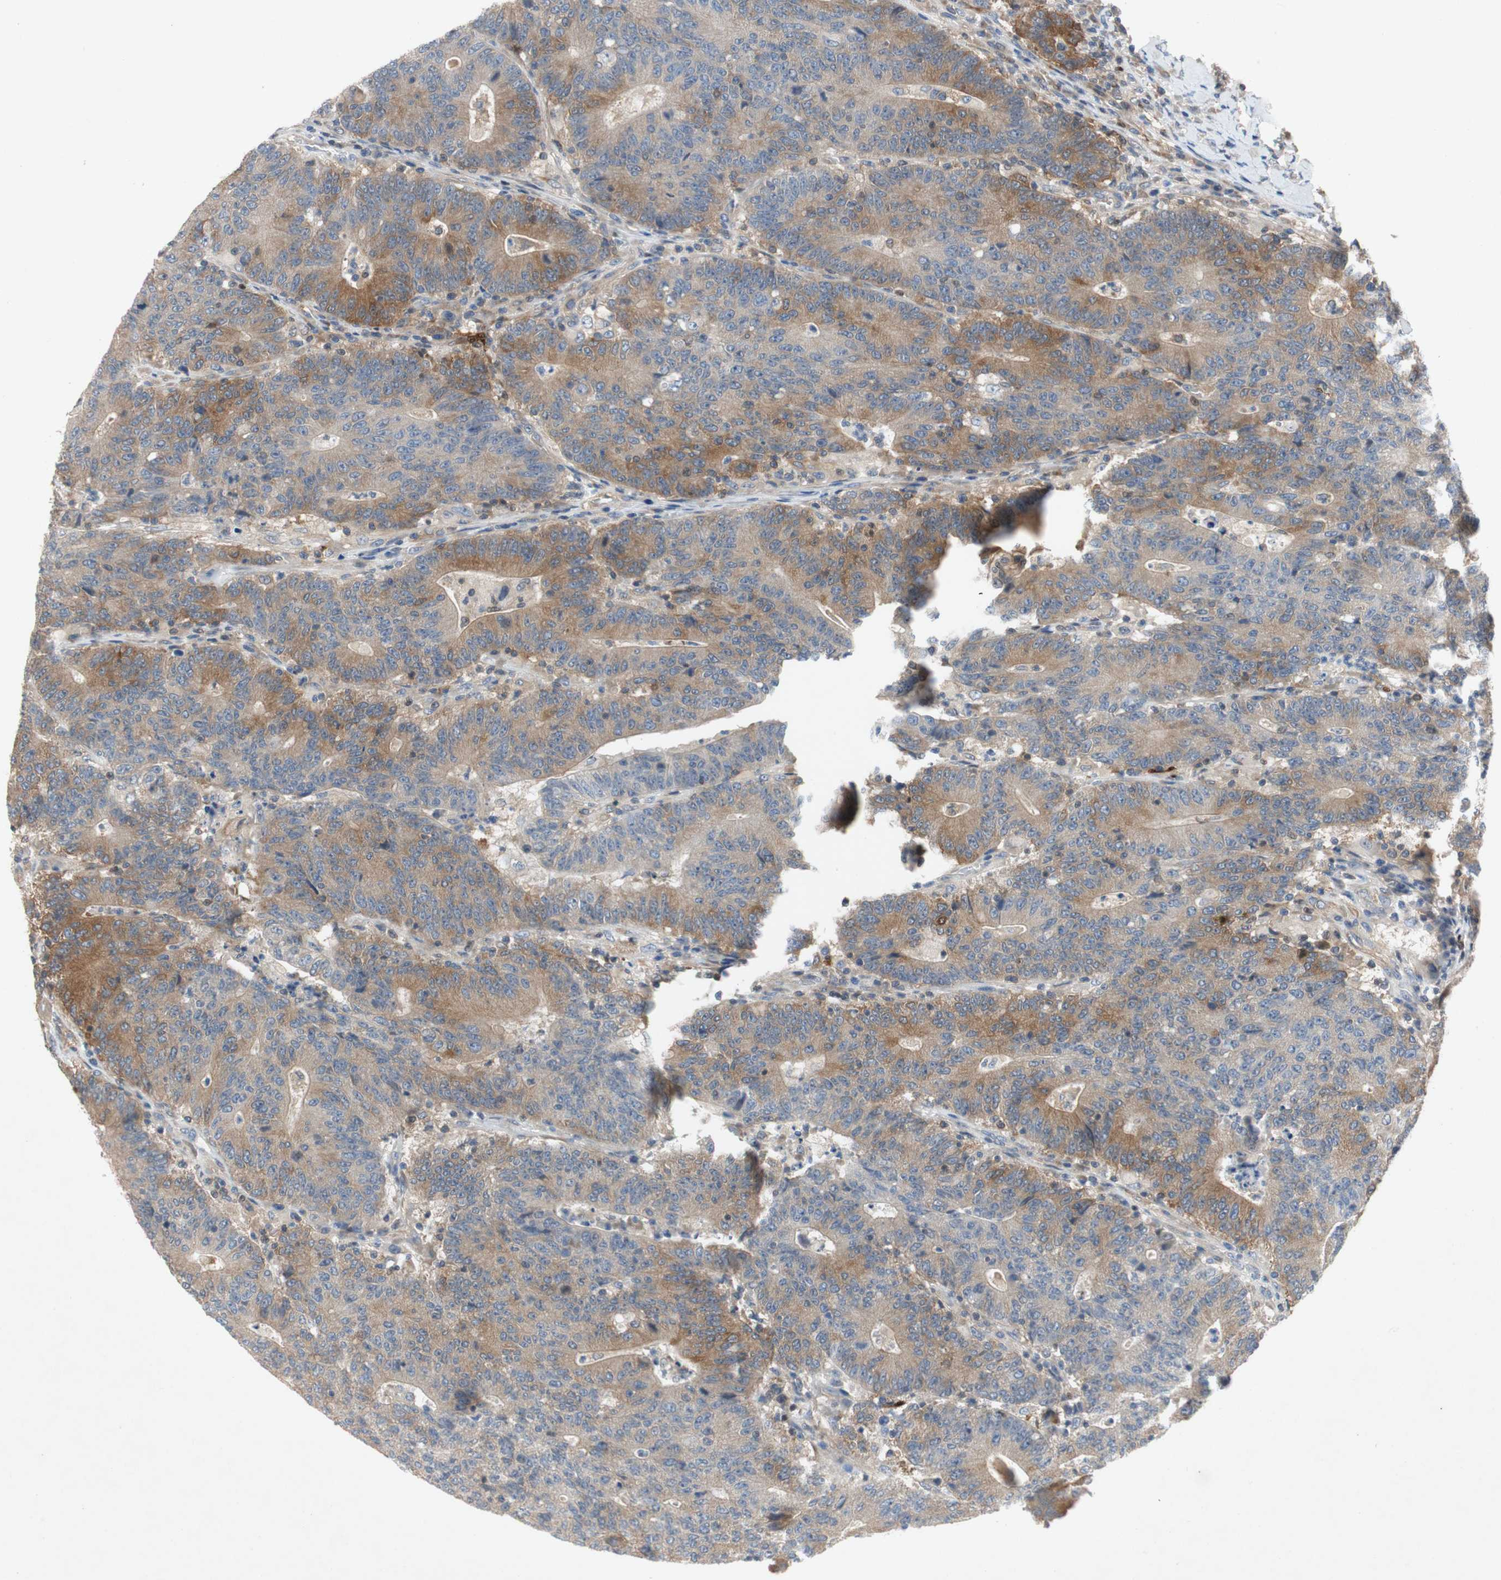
{"staining": {"intensity": "moderate", "quantity": "25%-75%", "location": "cytoplasmic/membranous"}, "tissue": "colorectal cancer", "cell_type": "Tumor cells", "image_type": "cancer", "snomed": [{"axis": "morphology", "description": "Normal tissue, NOS"}, {"axis": "morphology", "description": "Adenocarcinoma, NOS"}, {"axis": "topography", "description": "Colon"}], "caption": "A medium amount of moderate cytoplasmic/membranous positivity is identified in about 25%-75% of tumor cells in colorectal cancer (adenocarcinoma) tissue.", "gene": "RELB", "patient": {"sex": "female", "age": 75}}